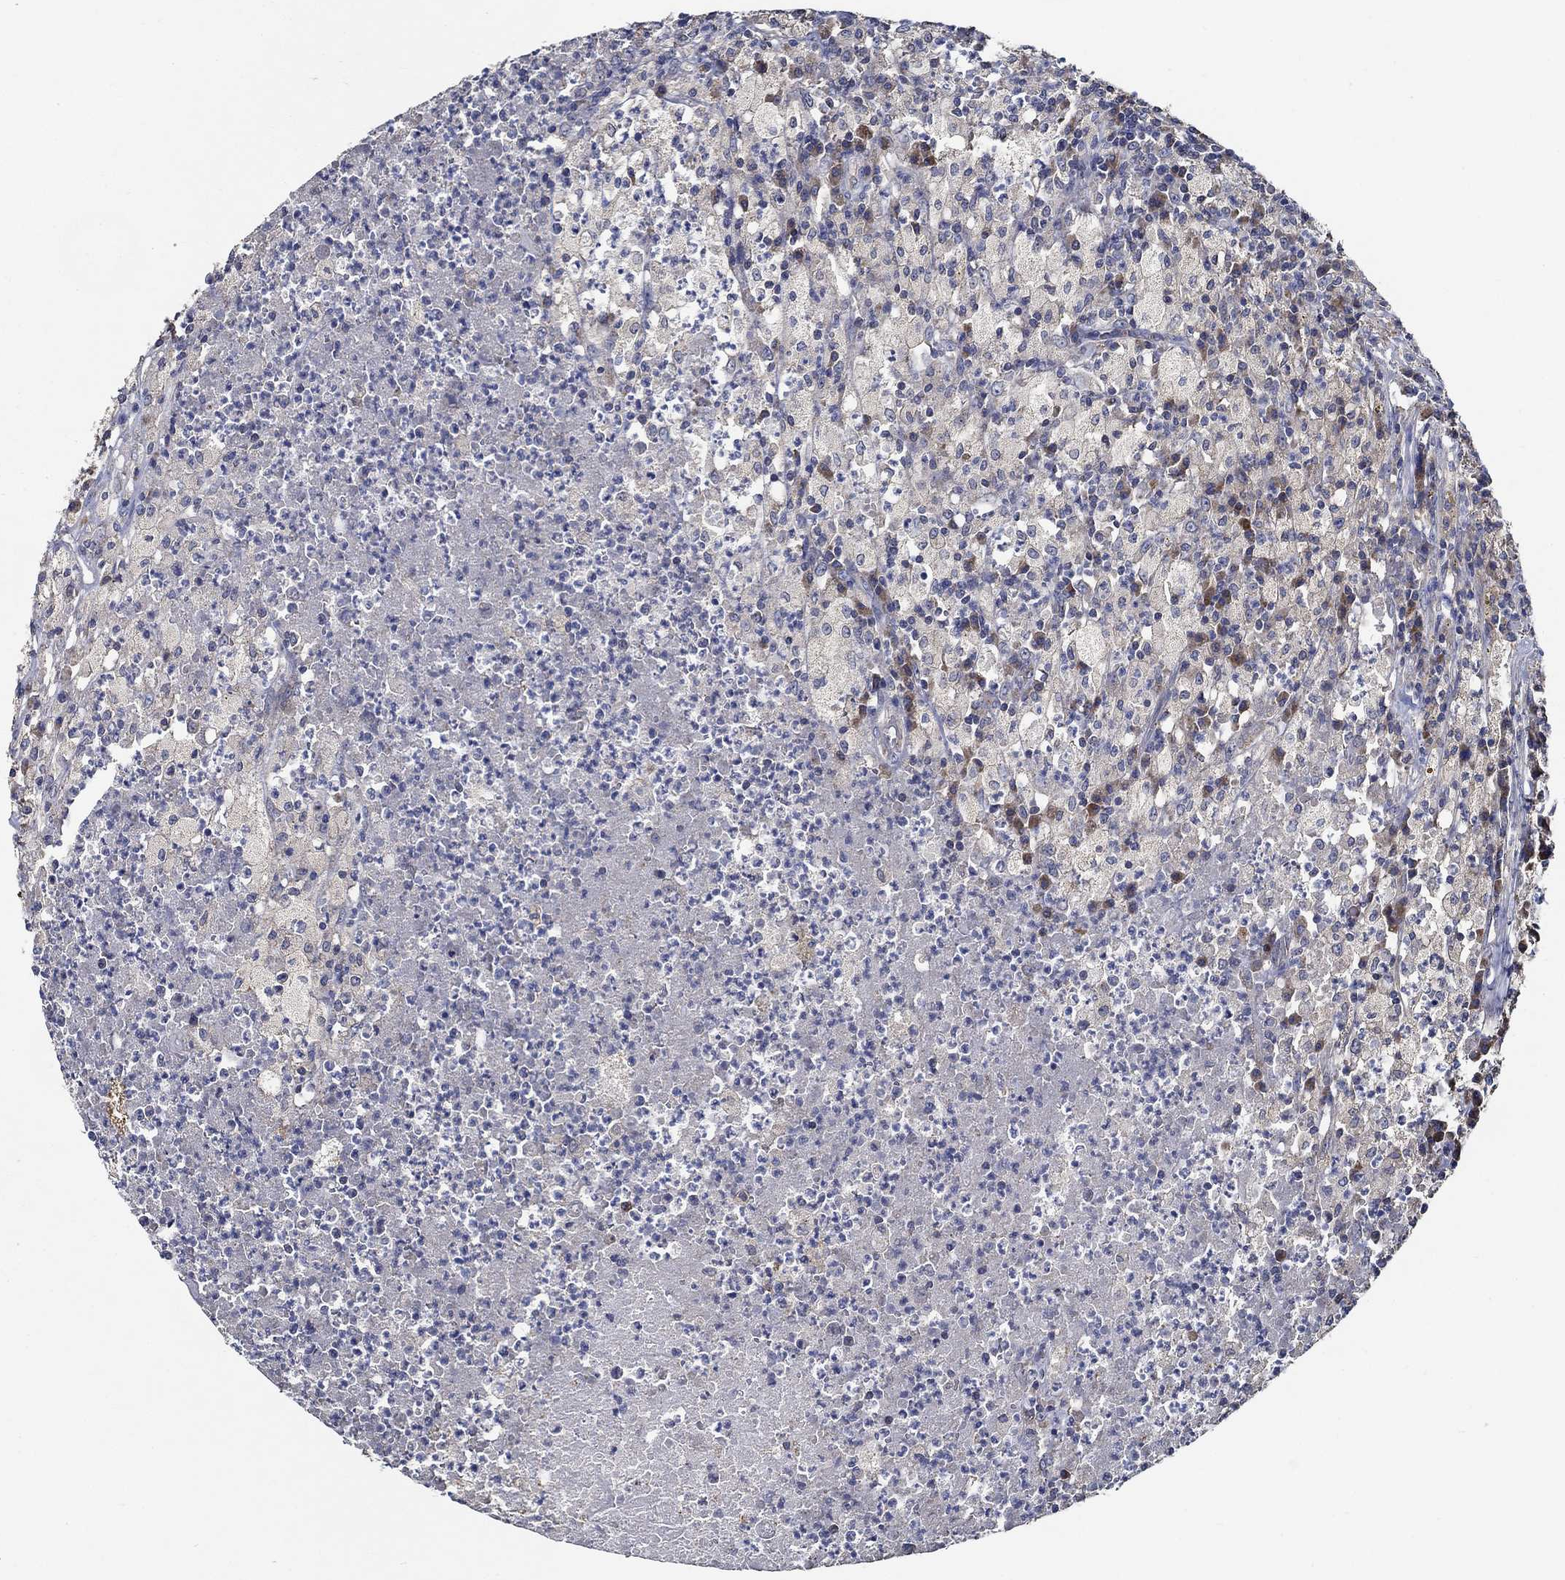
{"staining": {"intensity": "negative", "quantity": "none", "location": "none"}, "tissue": "testis cancer", "cell_type": "Tumor cells", "image_type": "cancer", "snomed": [{"axis": "morphology", "description": "Necrosis, NOS"}, {"axis": "morphology", "description": "Carcinoma, Embryonal, NOS"}, {"axis": "topography", "description": "Testis"}], "caption": "Image shows no significant protein expression in tumor cells of testis cancer (embryonal carcinoma). (DAB (3,3'-diaminobenzidine) immunohistochemistry with hematoxylin counter stain).", "gene": "WDR53", "patient": {"sex": "male", "age": 19}}